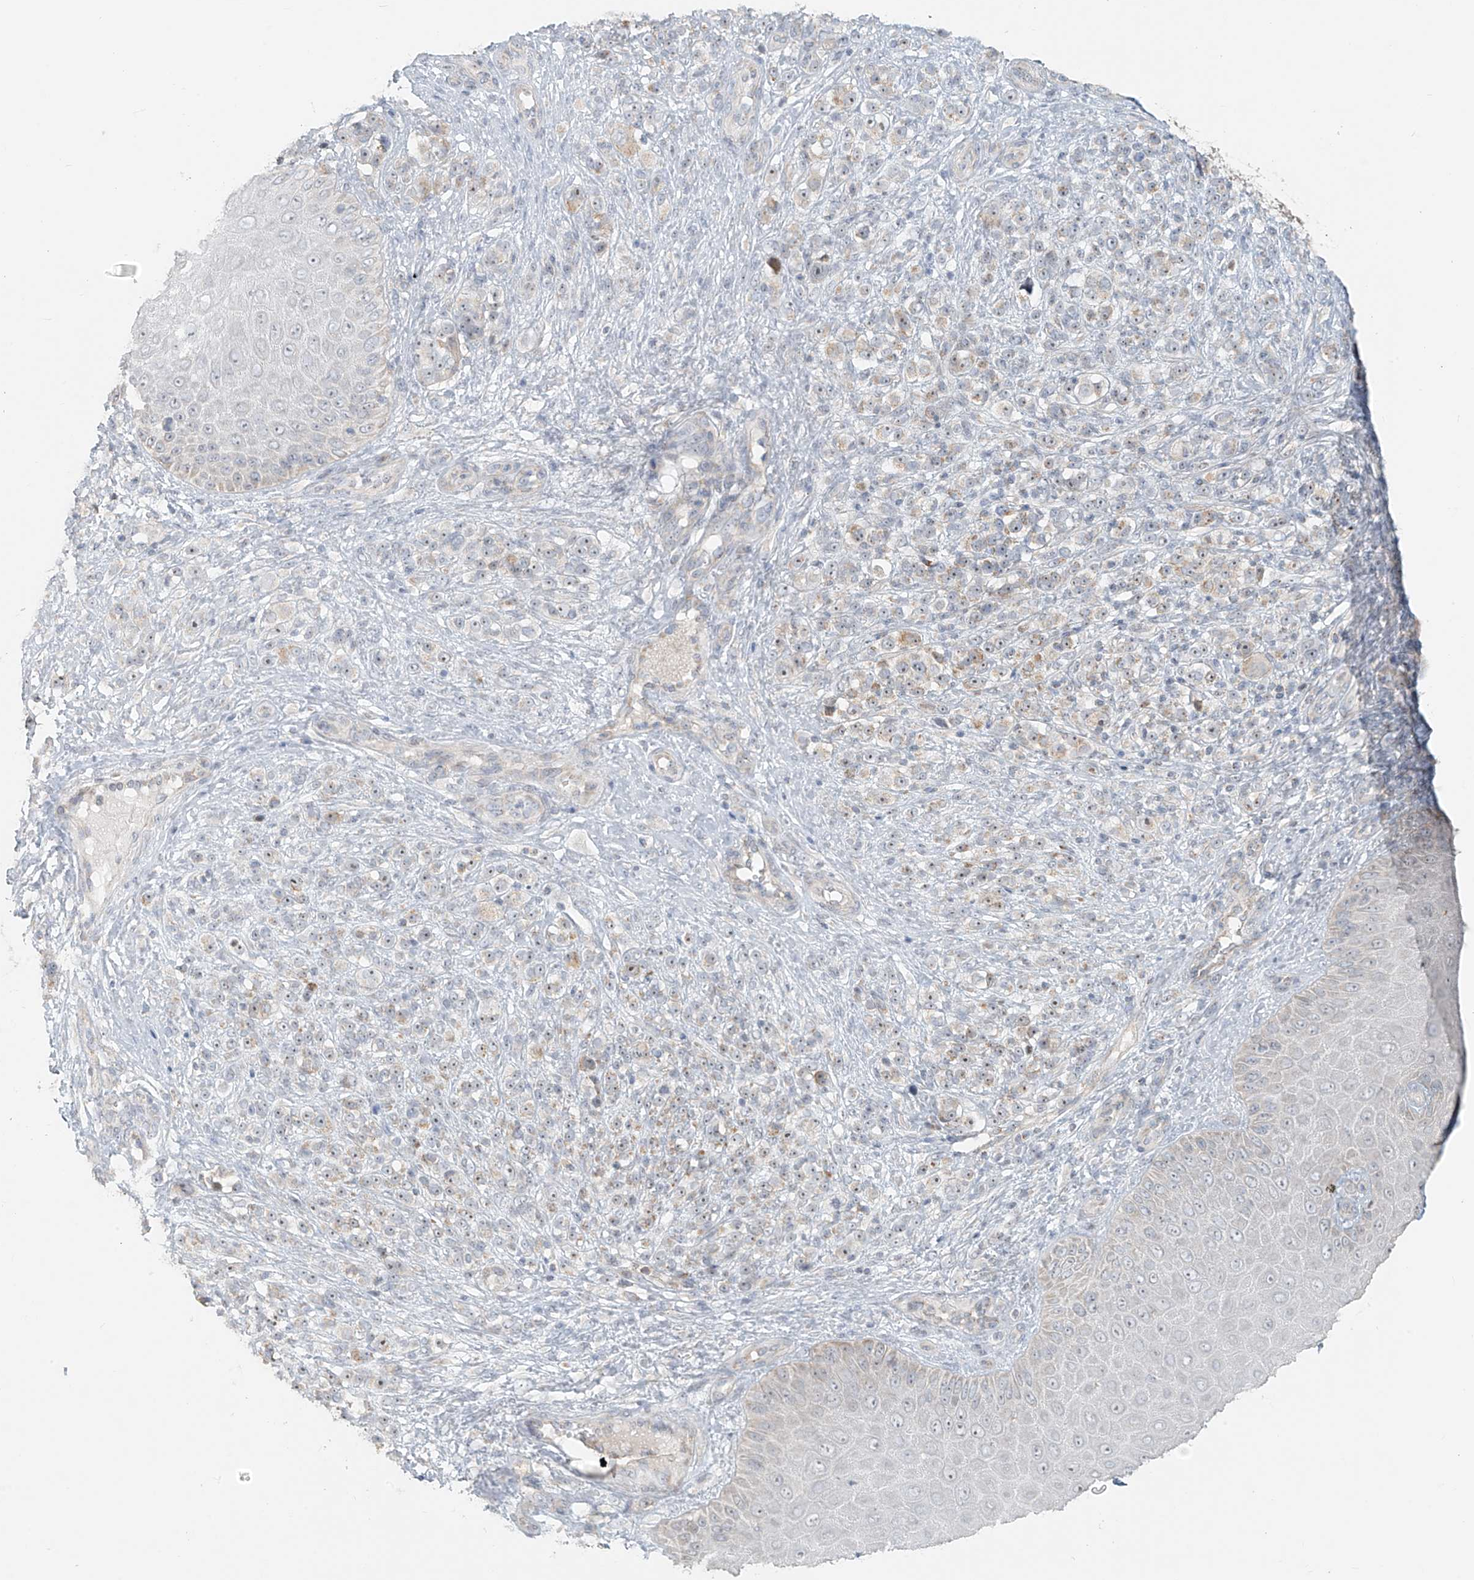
{"staining": {"intensity": "weak", "quantity": "<25%", "location": "cytoplasmic/membranous"}, "tissue": "melanoma", "cell_type": "Tumor cells", "image_type": "cancer", "snomed": [{"axis": "morphology", "description": "Malignant melanoma, NOS"}, {"axis": "topography", "description": "Skin"}], "caption": "Immunohistochemistry photomicrograph of human malignant melanoma stained for a protein (brown), which exhibits no positivity in tumor cells. (Stains: DAB (3,3'-diaminobenzidine) immunohistochemistry (IHC) with hematoxylin counter stain, Microscopy: brightfield microscopy at high magnification).", "gene": "UST", "patient": {"sex": "female", "age": 55}}